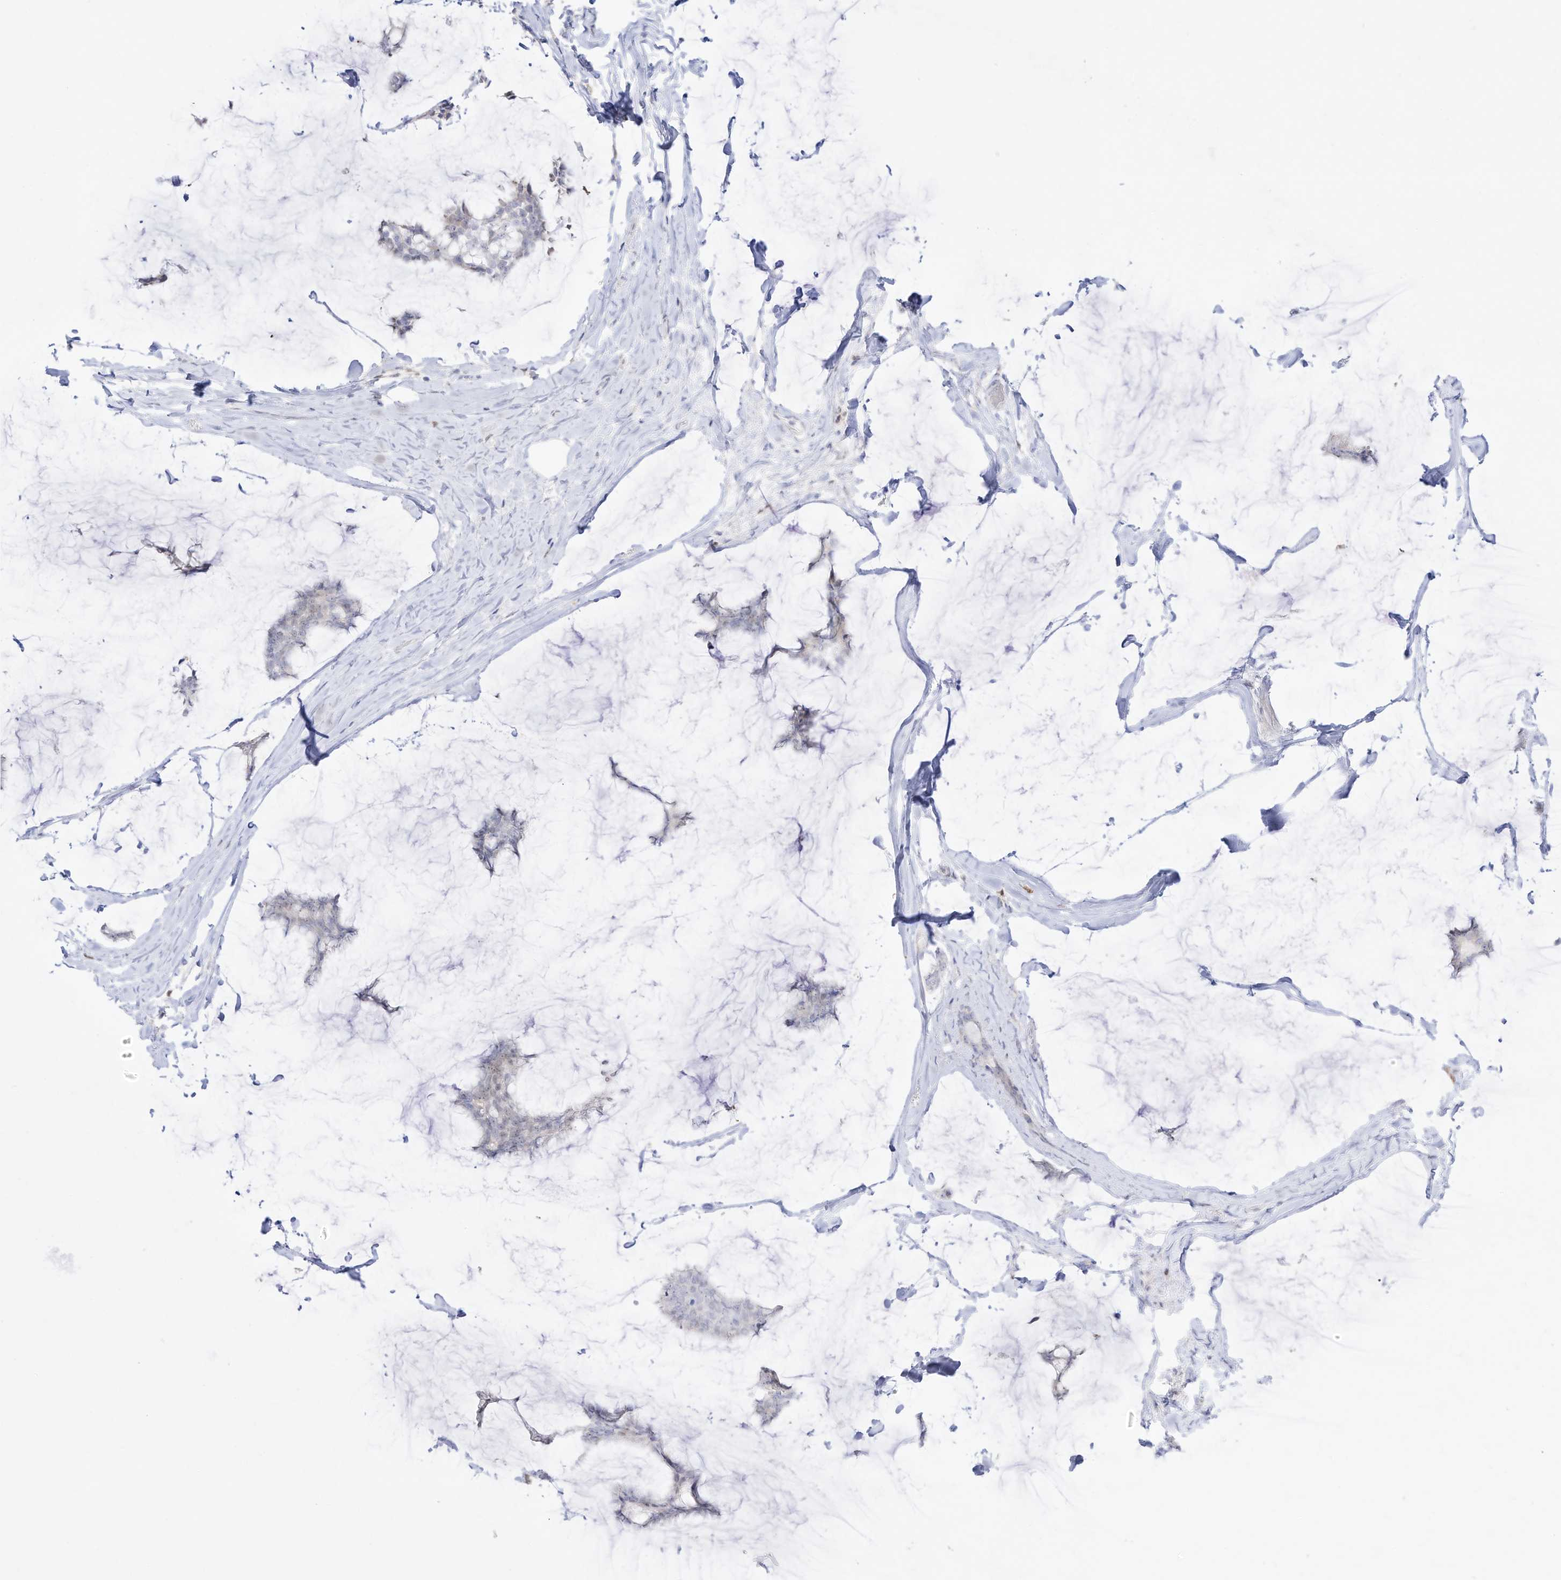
{"staining": {"intensity": "negative", "quantity": "none", "location": "none"}, "tissue": "breast cancer", "cell_type": "Tumor cells", "image_type": "cancer", "snomed": [{"axis": "morphology", "description": "Duct carcinoma"}, {"axis": "topography", "description": "Breast"}], "caption": "Histopathology image shows no significant protein expression in tumor cells of breast cancer.", "gene": "DMKN", "patient": {"sex": "female", "age": 93}}